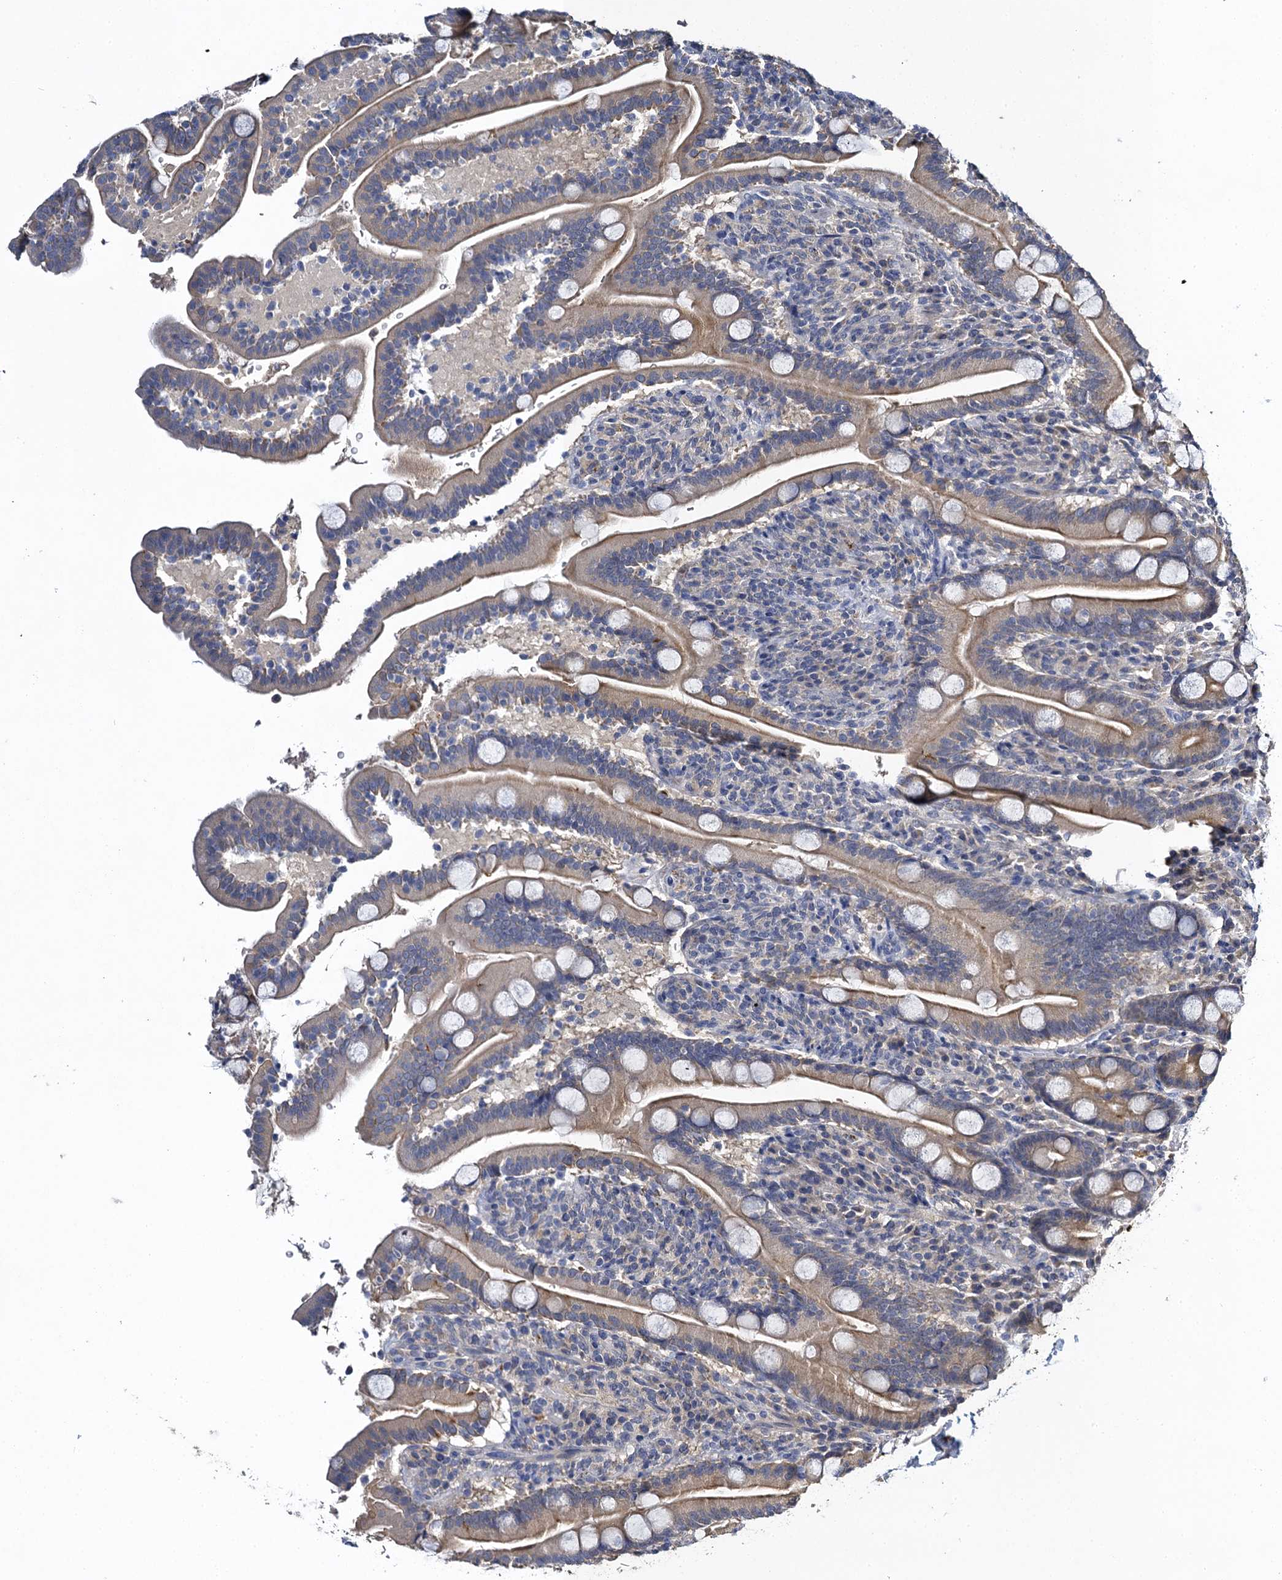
{"staining": {"intensity": "weak", "quantity": "25%-75%", "location": "cytoplasmic/membranous"}, "tissue": "duodenum", "cell_type": "Glandular cells", "image_type": "normal", "snomed": [{"axis": "morphology", "description": "Normal tissue, NOS"}, {"axis": "topography", "description": "Duodenum"}], "caption": "Duodenum stained for a protein (brown) demonstrates weak cytoplasmic/membranous positive staining in approximately 25%-75% of glandular cells.", "gene": "SLC11A2", "patient": {"sex": "male", "age": 35}}